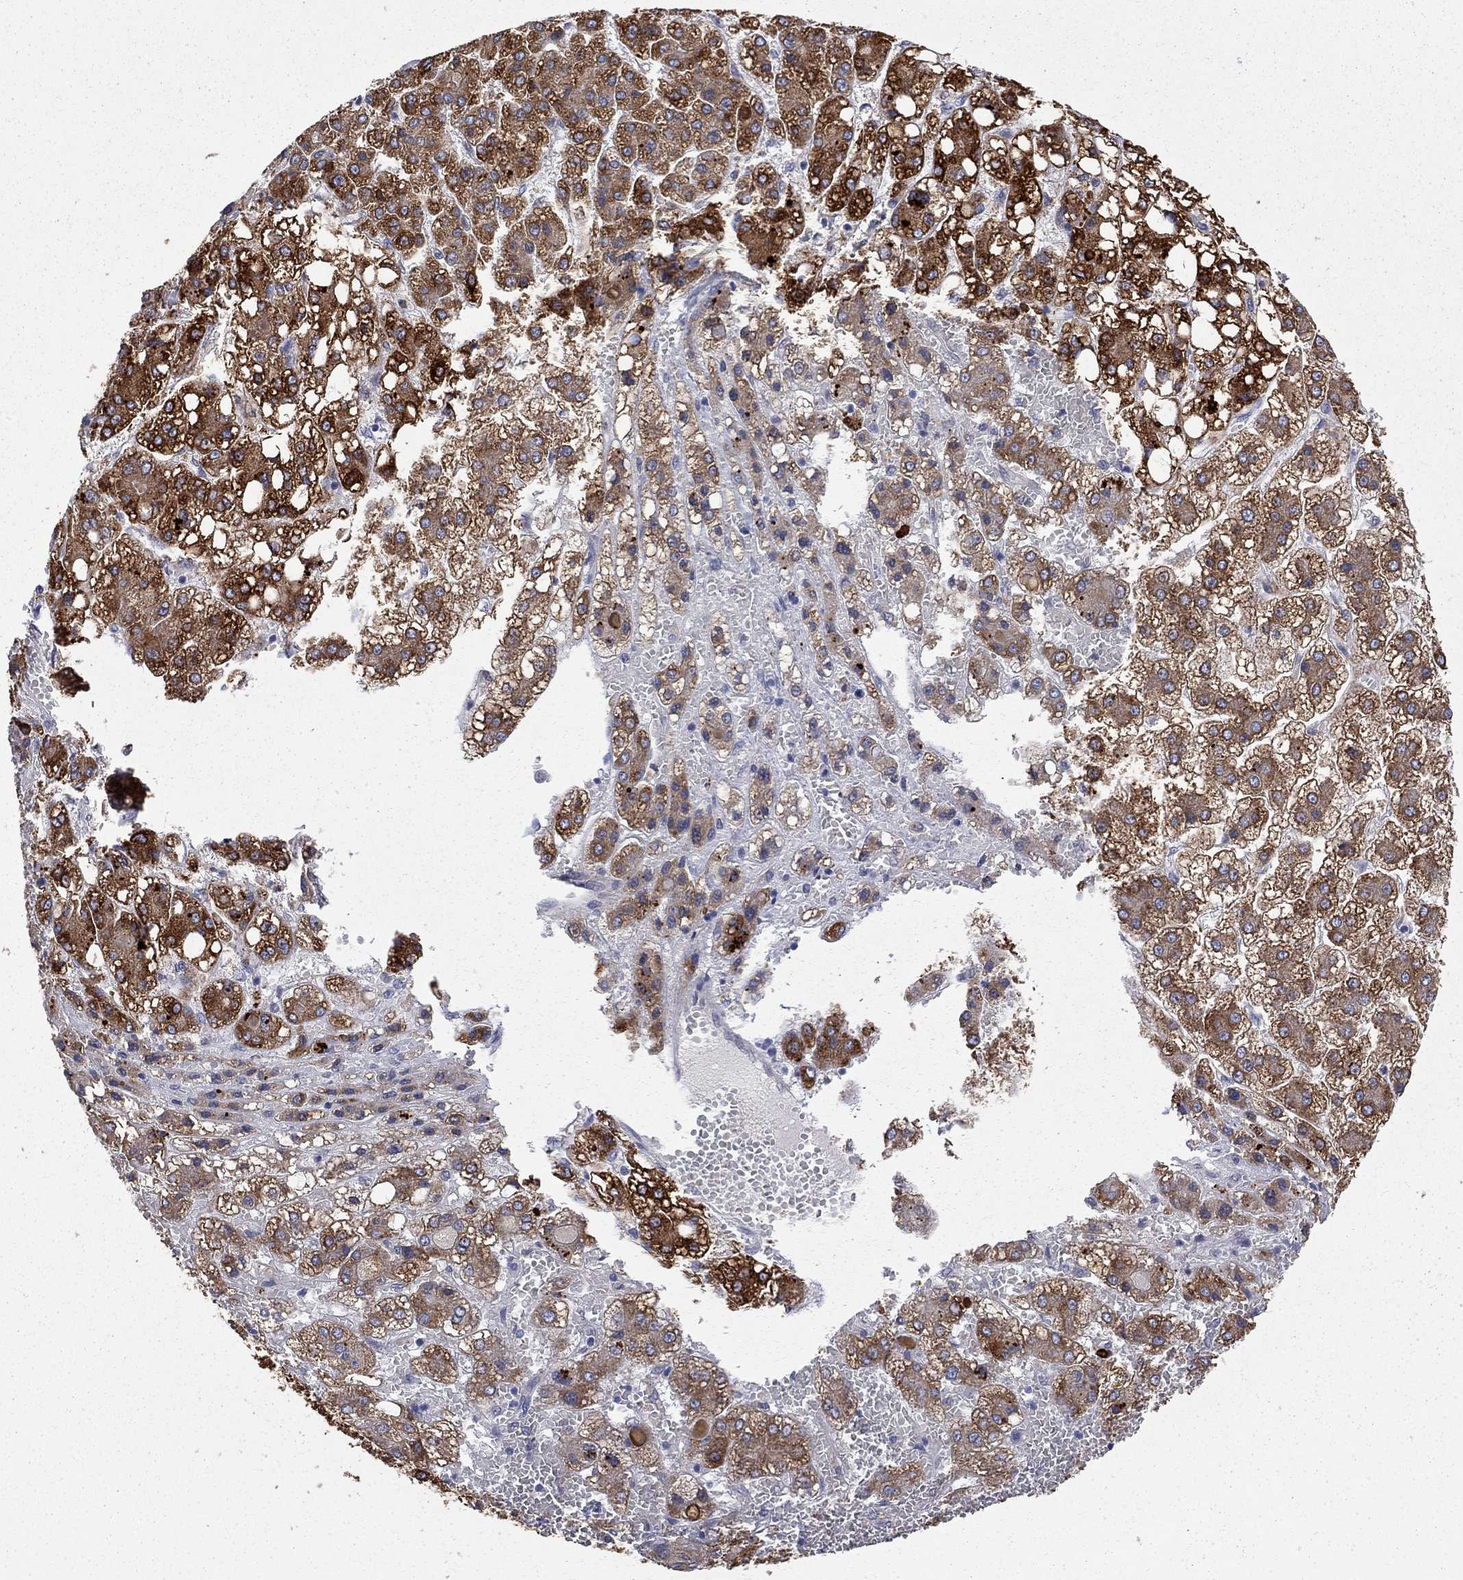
{"staining": {"intensity": "strong", "quantity": ">75%", "location": "cytoplasmic/membranous"}, "tissue": "liver cancer", "cell_type": "Tumor cells", "image_type": "cancer", "snomed": [{"axis": "morphology", "description": "Carcinoma, Hepatocellular, NOS"}, {"axis": "topography", "description": "Liver"}], "caption": "Brown immunohistochemical staining in hepatocellular carcinoma (liver) shows strong cytoplasmic/membranous positivity in about >75% of tumor cells. (Stains: DAB (3,3'-diaminobenzidine) in brown, nuclei in blue, Microscopy: brightfield microscopy at high magnification).", "gene": "ACSL1", "patient": {"sex": "male", "age": 73}}